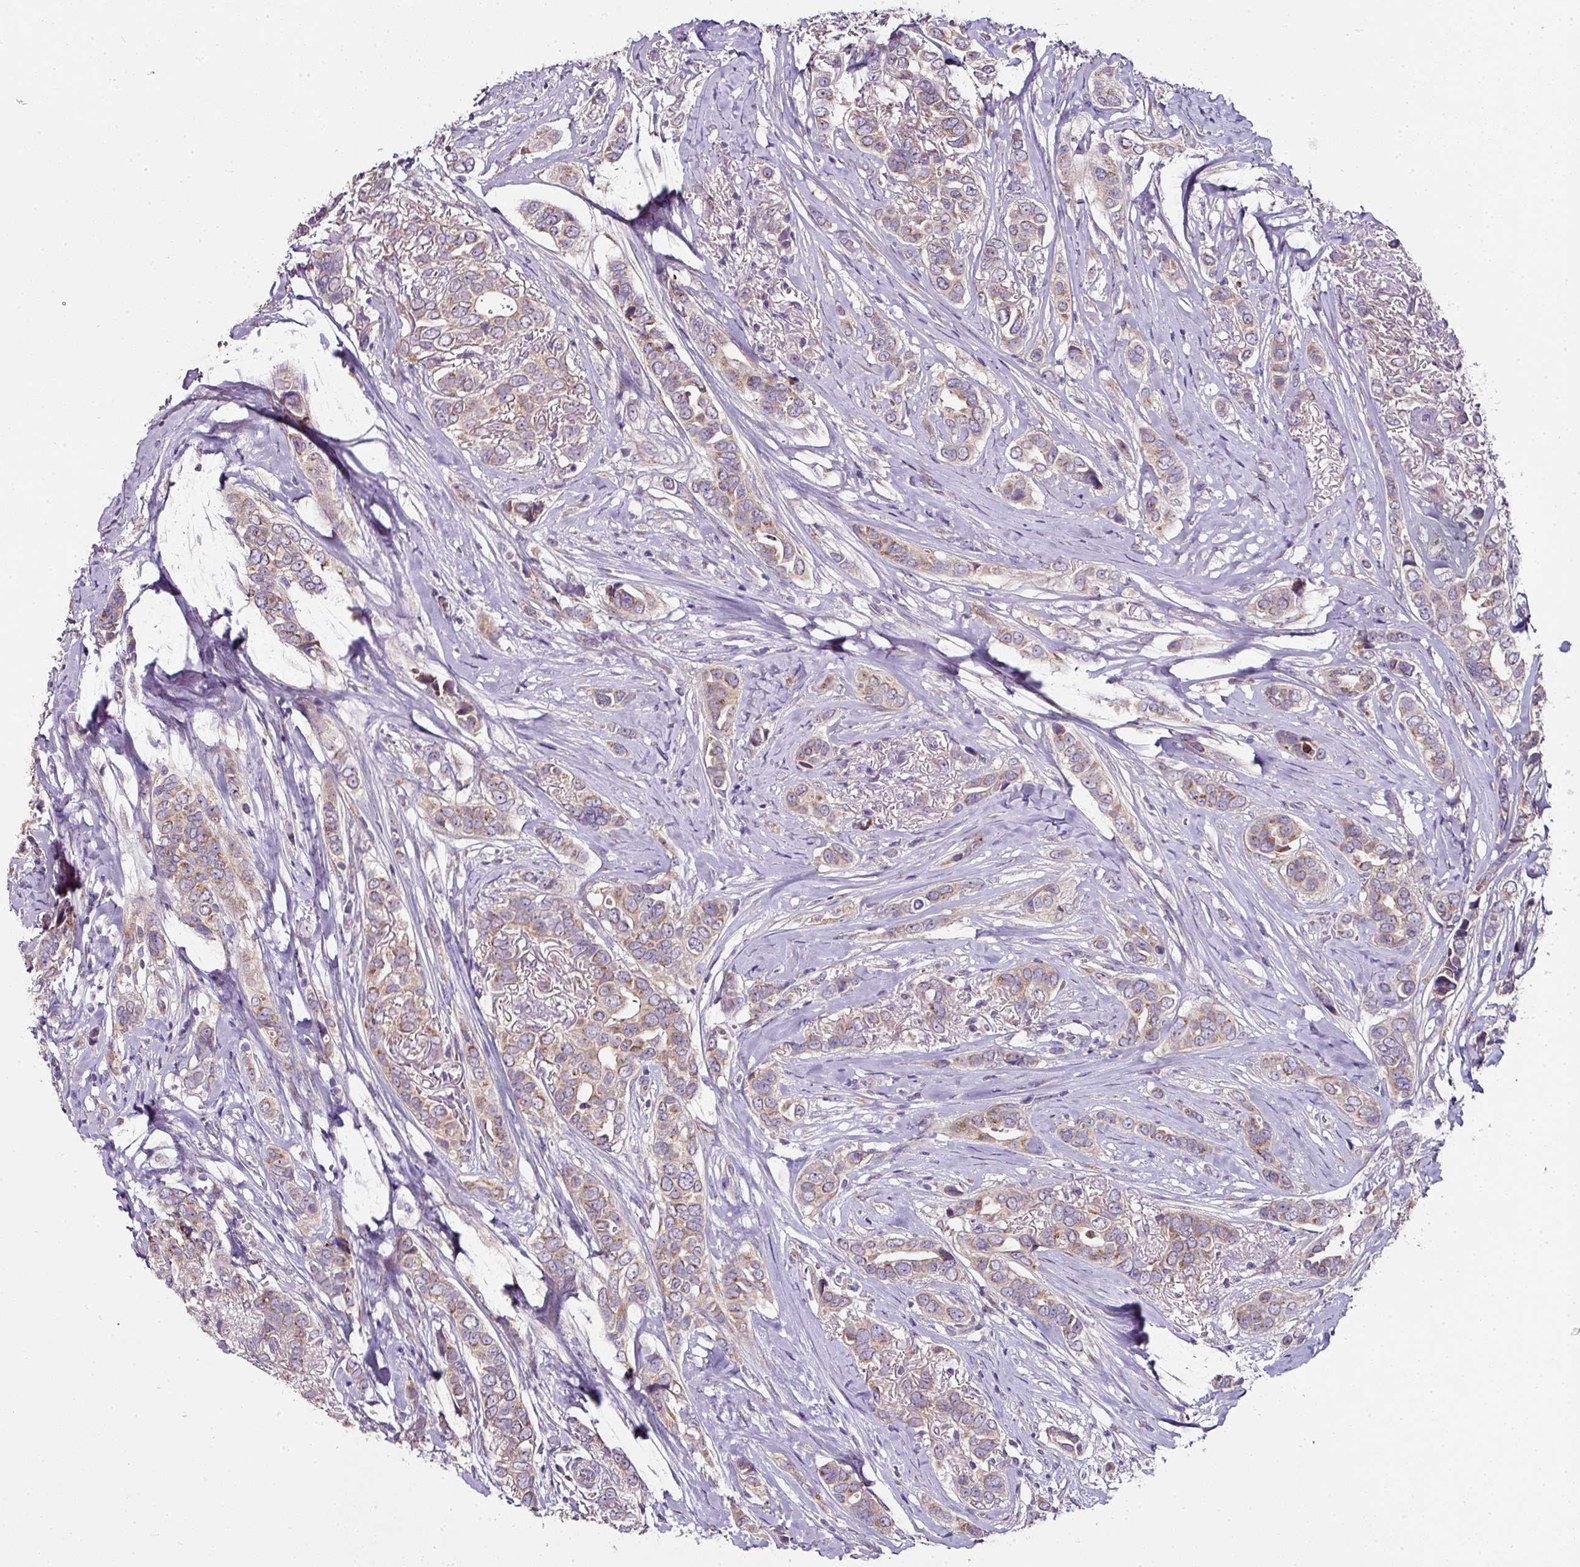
{"staining": {"intensity": "weak", "quantity": "25%-75%", "location": "cytoplasmic/membranous"}, "tissue": "breast cancer", "cell_type": "Tumor cells", "image_type": "cancer", "snomed": [{"axis": "morphology", "description": "Lobular carcinoma"}, {"axis": "topography", "description": "Breast"}], "caption": "DAB immunohistochemical staining of breast cancer (lobular carcinoma) shows weak cytoplasmic/membranous protein staining in about 25%-75% of tumor cells. The protein of interest is stained brown, and the nuclei are stained in blue (DAB (3,3'-diaminobenzidine) IHC with brightfield microscopy, high magnification).", "gene": "SKIC2", "patient": {"sex": "female", "age": 51}}